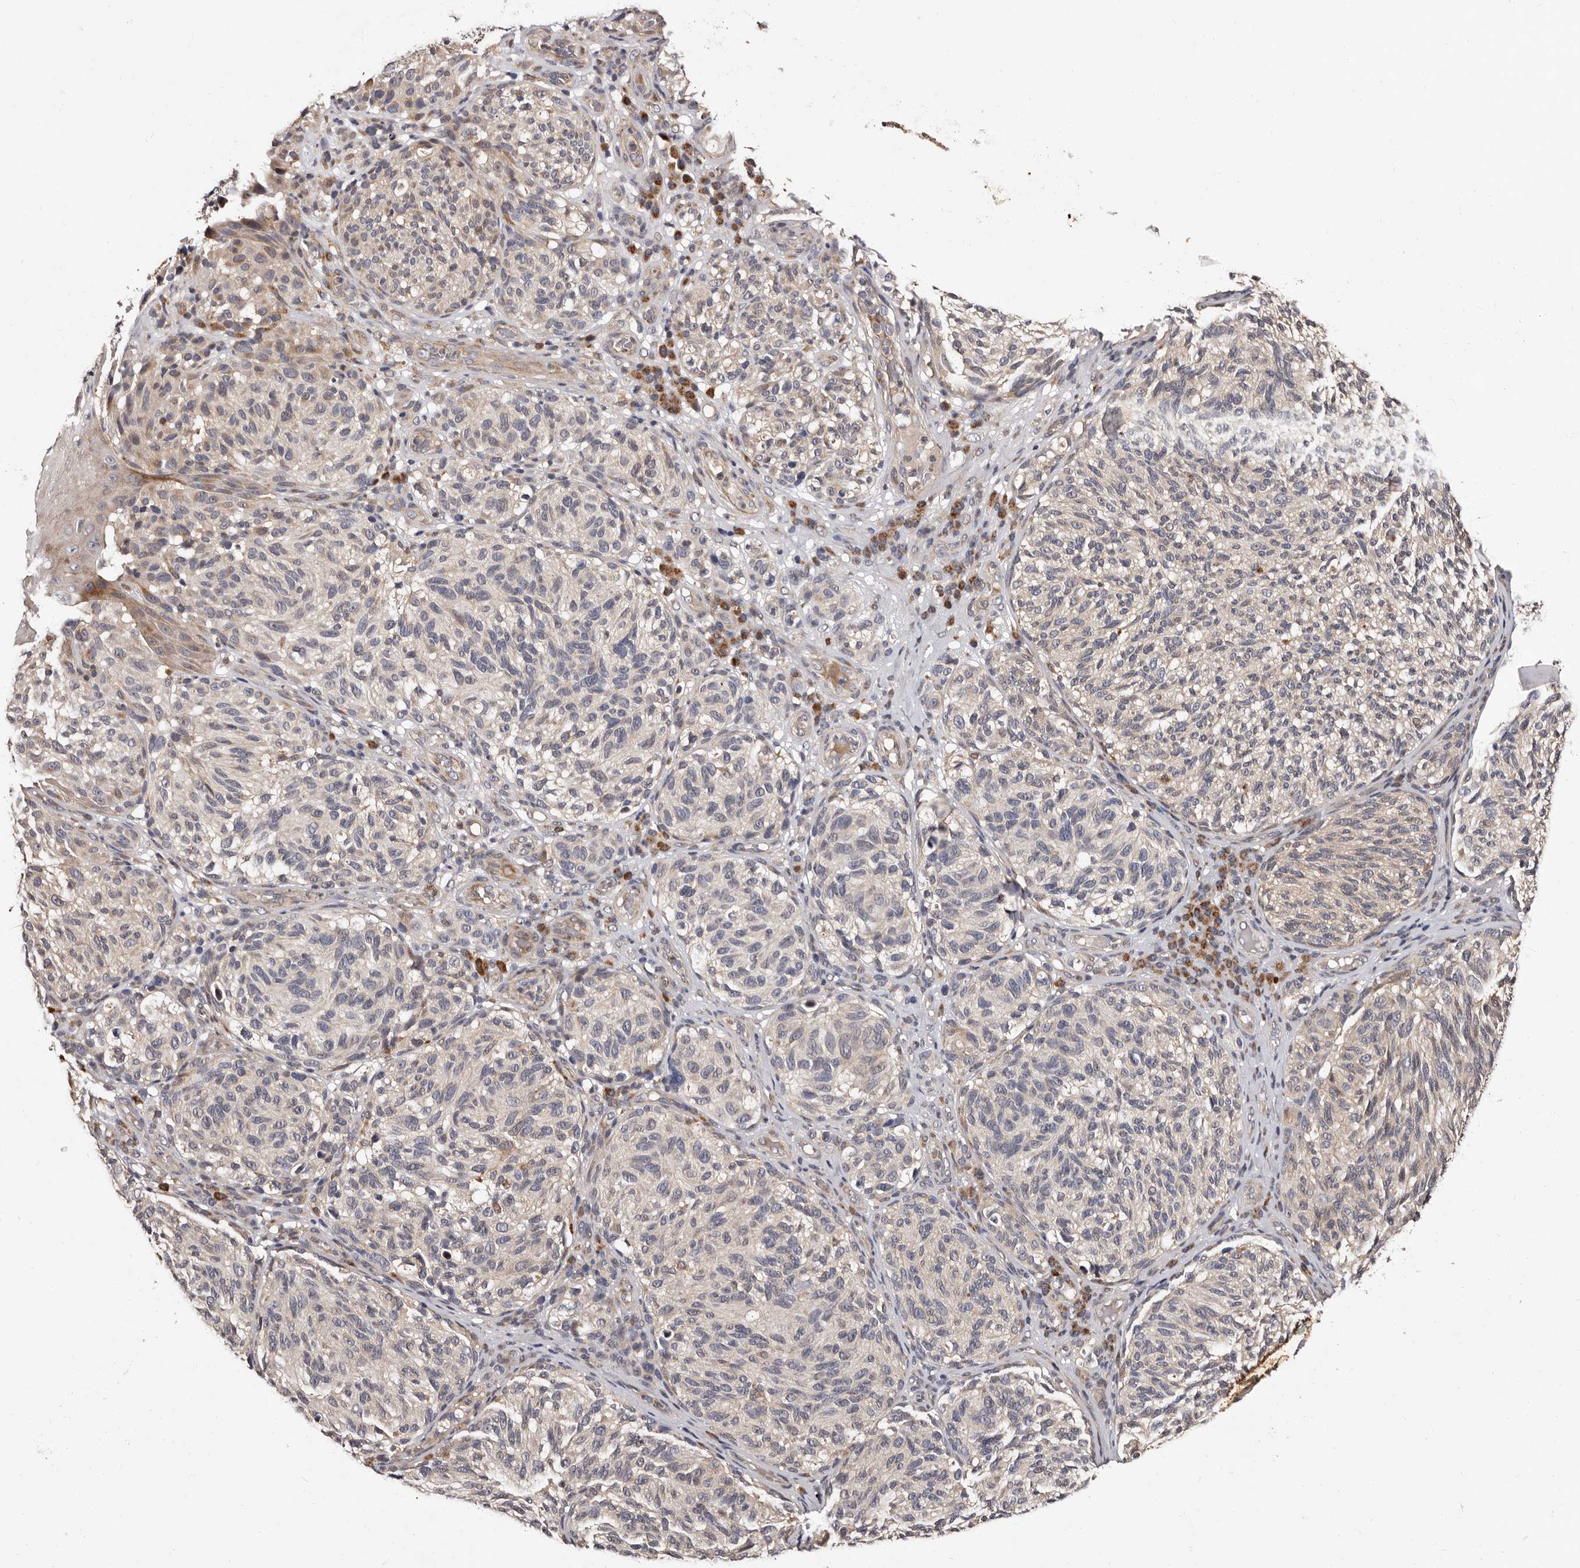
{"staining": {"intensity": "negative", "quantity": "none", "location": "none"}, "tissue": "melanoma", "cell_type": "Tumor cells", "image_type": "cancer", "snomed": [{"axis": "morphology", "description": "Malignant melanoma, NOS"}, {"axis": "topography", "description": "Skin"}], "caption": "DAB immunohistochemical staining of human melanoma exhibits no significant staining in tumor cells. (IHC, brightfield microscopy, high magnification).", "gene": "DNPH1", "patient": {"sex": "female", "age": 73}}